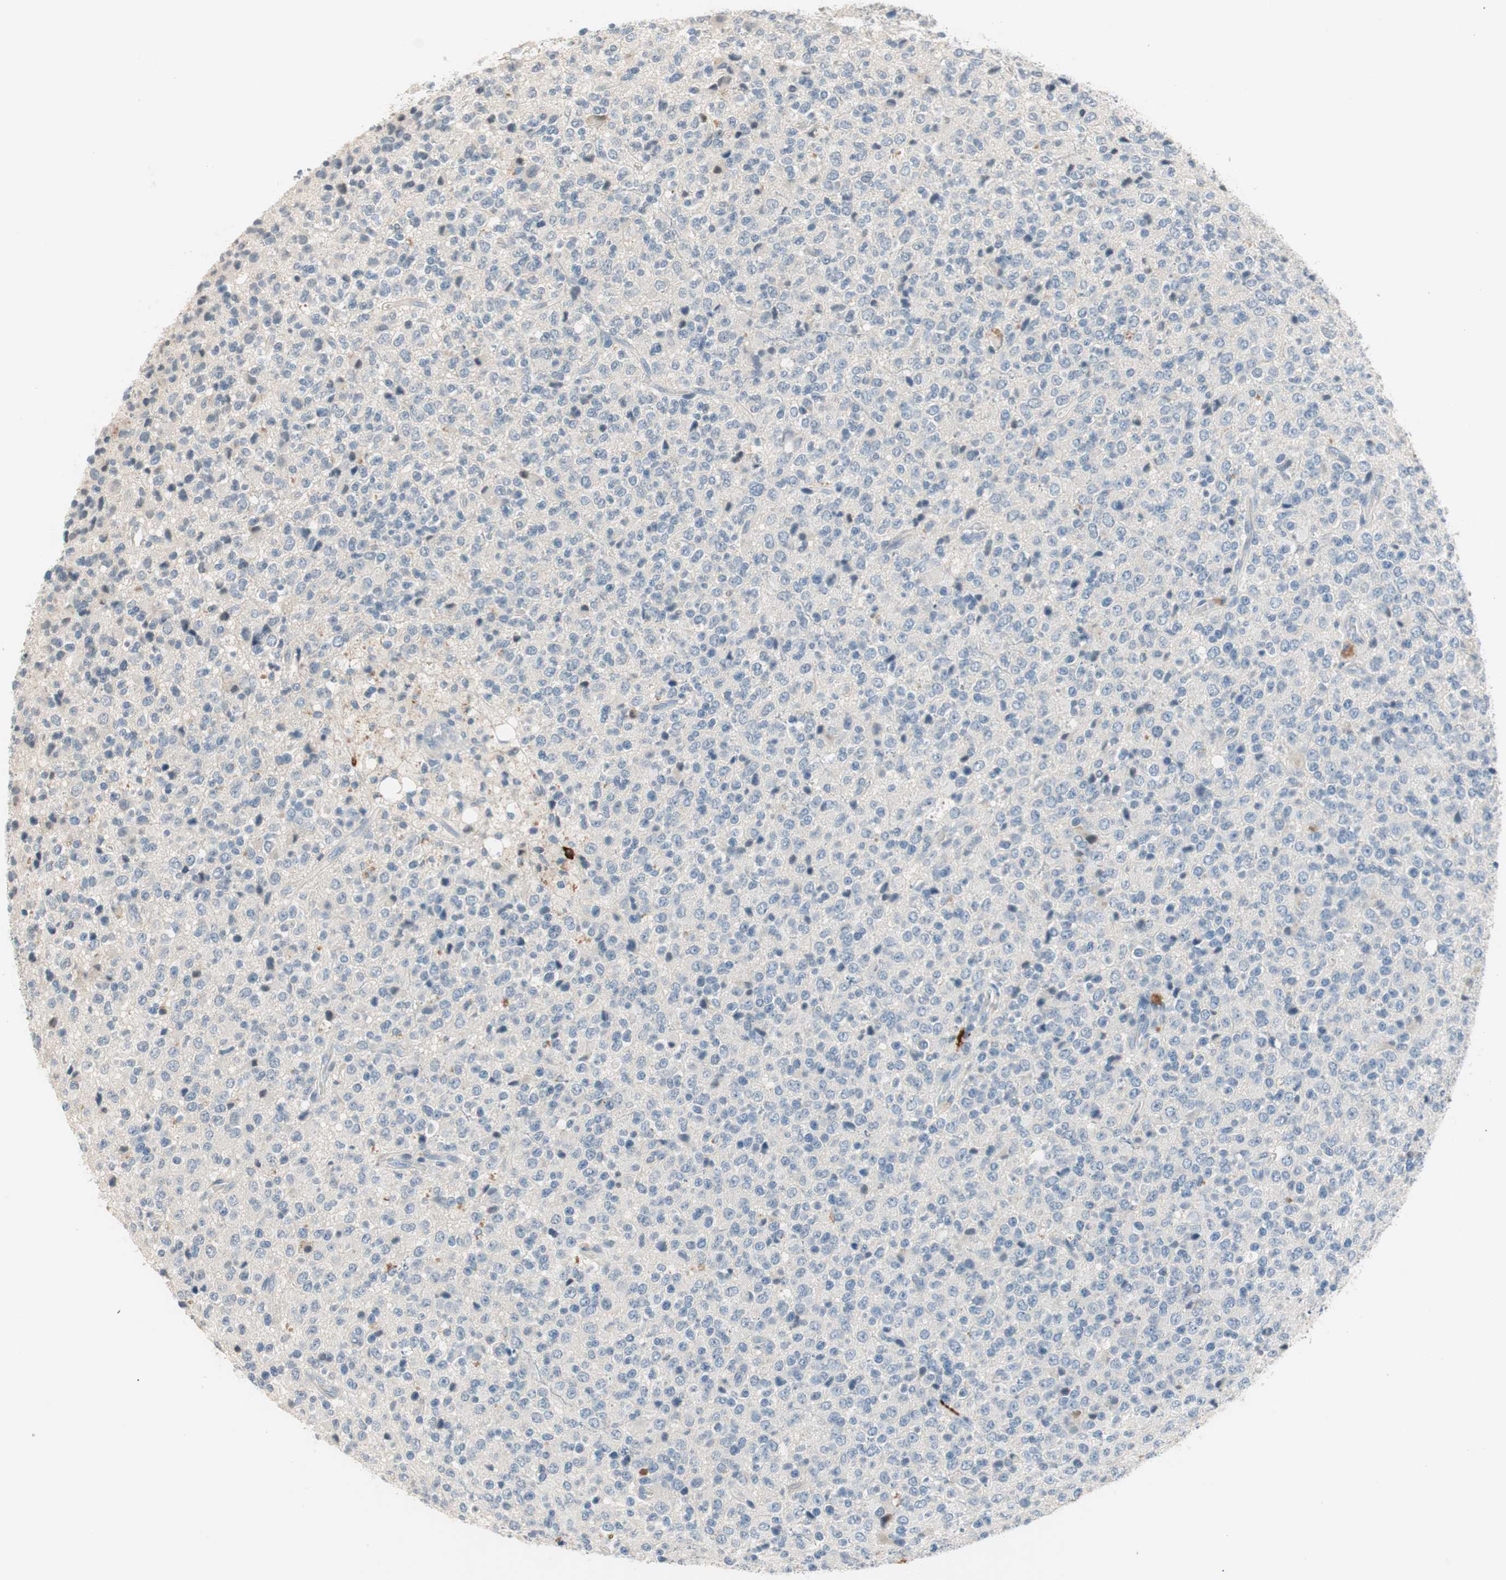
{"staining": {"intensity": "weak", "quantity": "25%-75%", "location": "cytoplasmic/membranous"}, "tissue": "glioma", "cell_type": "Tumor cells", "image_type": "cancer", "snomed": [{"axis": "morphology", "description": "Glioma, malignant, High grade"}, {"axis": "topography", "description": "pancreas cauda"}], "caption": "Immunohistochemical staining of human malignant high-grade glioma reveals weak cytoplasmic/membranous protein staining in about 25%-75% of tumor cells. The staining was performed using DAB (3,3'-diaminobenzidine), with brown indicating positive protein expression. Nuclei are stained blue with hematoxylin.", "gene": "COL12A1", "patient": {"sex": "male", "age": 60}}